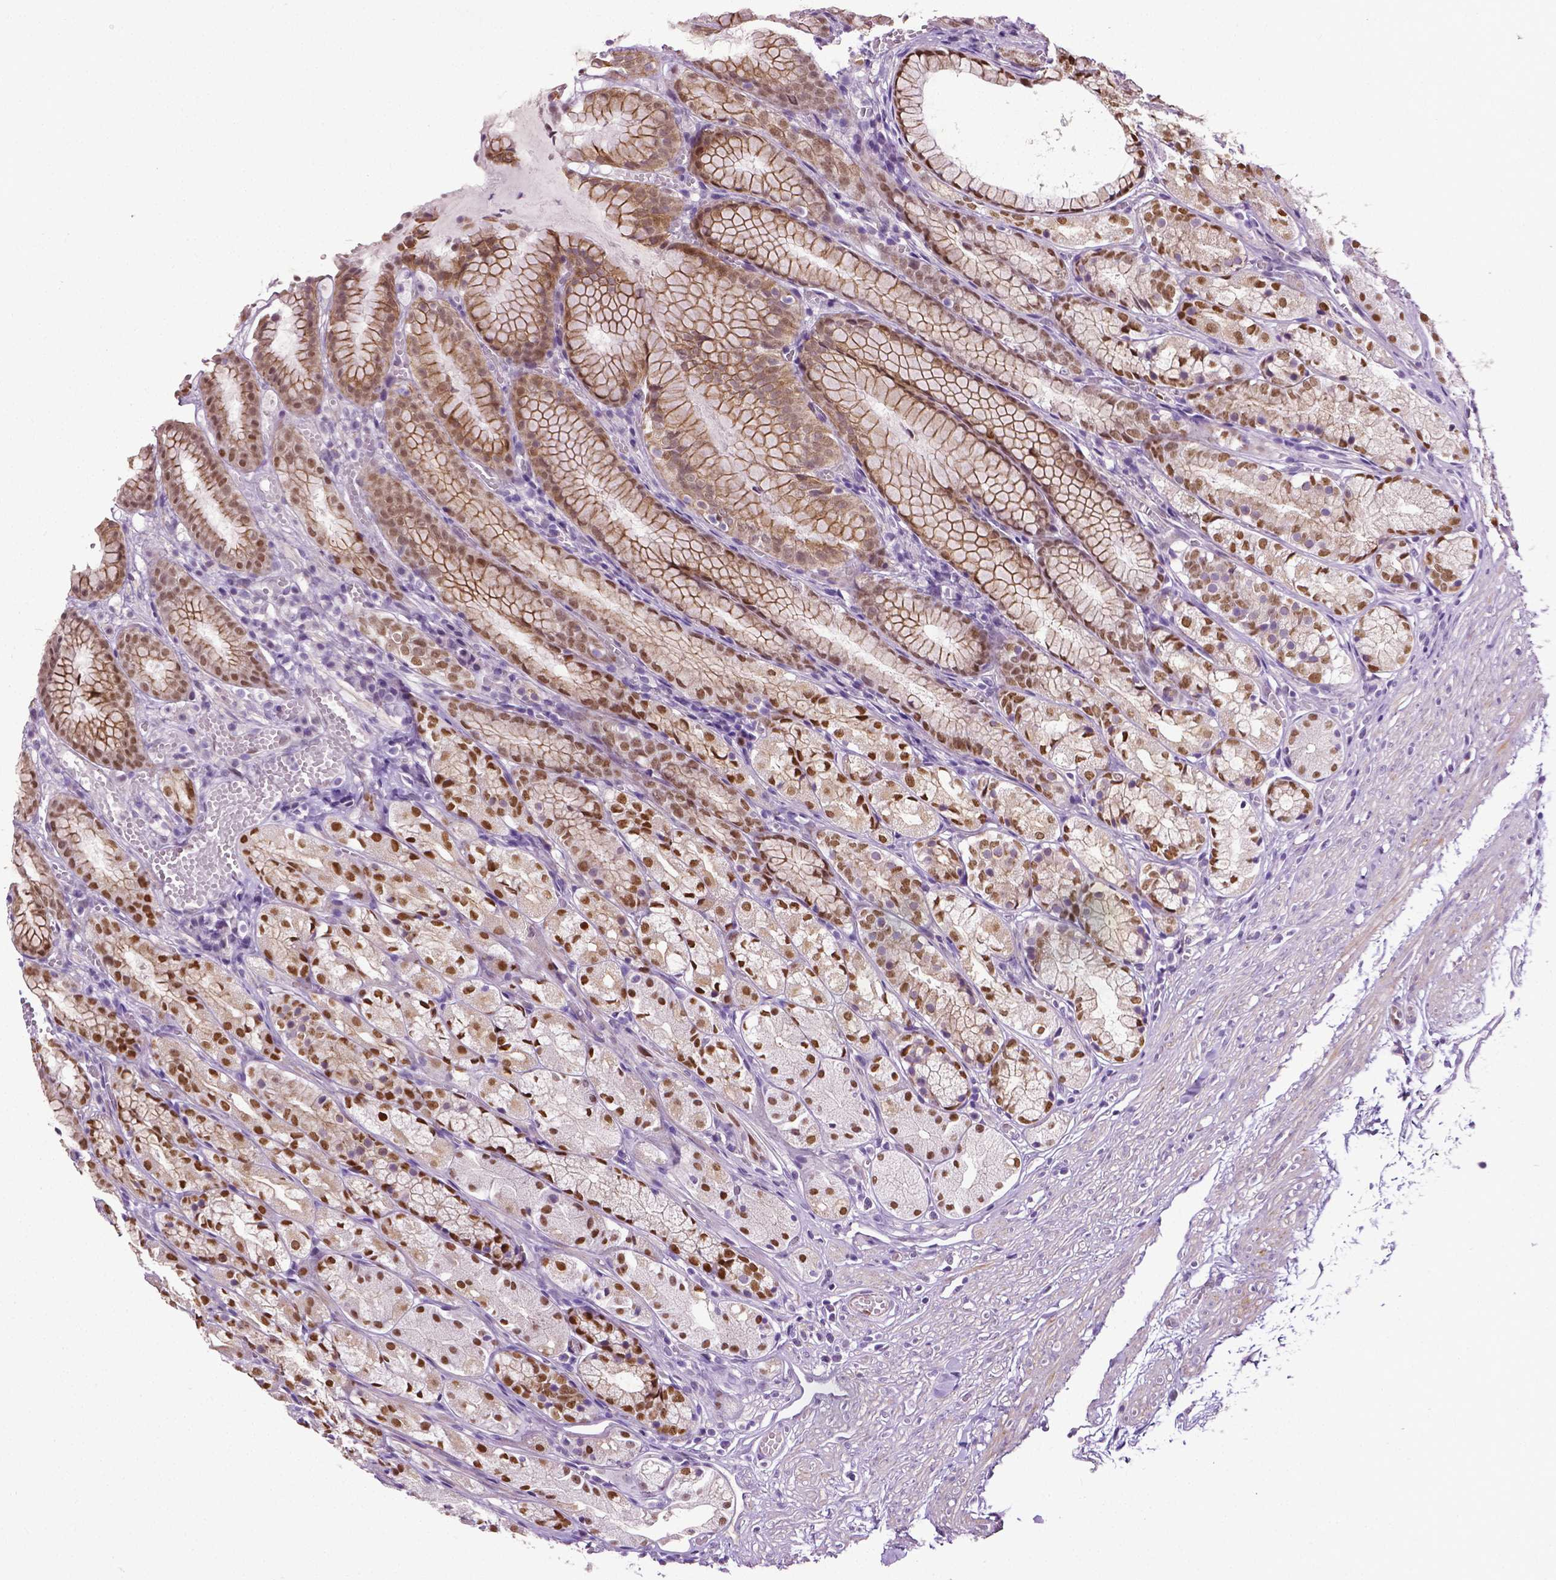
{"staining": {"intensity": "moderate", "quantity": ">75%", "location": "nuclear"}, "tissue": "stomach", "cell_type": "Glandular cells", "image_type": "normal", "snomed": [{"axis": "morphology", "description": "Normal tissue, NOS"}, {"axis": "topography", "description": "Stomach"}], "caption": "Immunohistochemical staining of normal human stomach demonstrates moderate nuclear protein positivity in about >75% of glandular cells.", "gene": "PTGER3", "patient": {"sex": "male", "age": 70}}